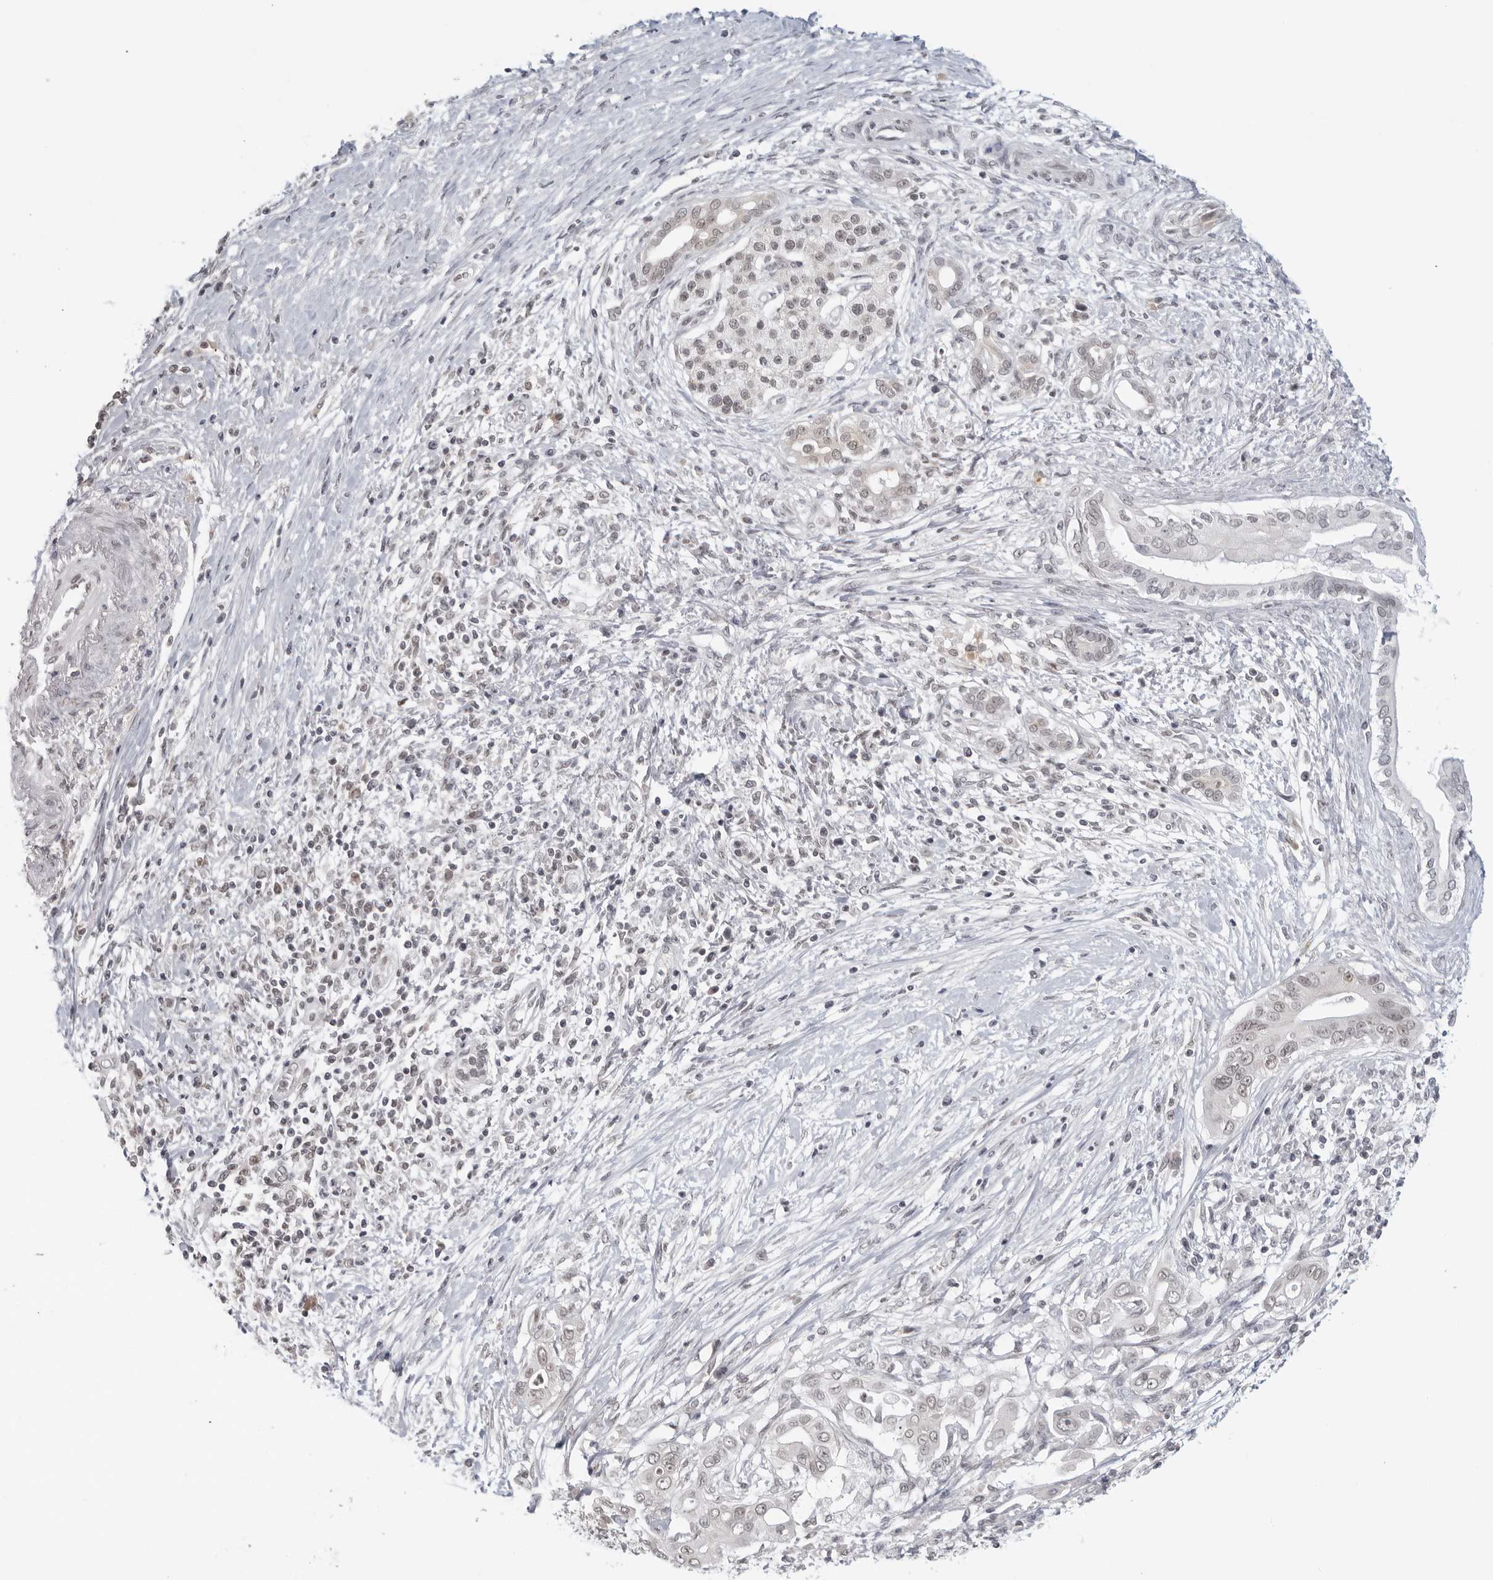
{"staining": {"intensity": "weak", "quantity": "<25%", "location": "cytoplasmic/membranous"}, "tissue": "pancreatic cancer", "cell_type": "Tumor cells", "image_type": "cancer", "snomed": [{"axis": "morphology", "description": "Adenocarcinoma, NOS"}, {"axis": "topography", "description": "Pancreas"}], "caption": "Immunohistochemistry (IHC) photomicrograph of human pancreatic cancer (adenocarcinoma) stained for a protein (brown), which reveals no expression in tumor cells.", "gene": "RAB11FIP3", "patient": {"sex": "male", "age": 58}}